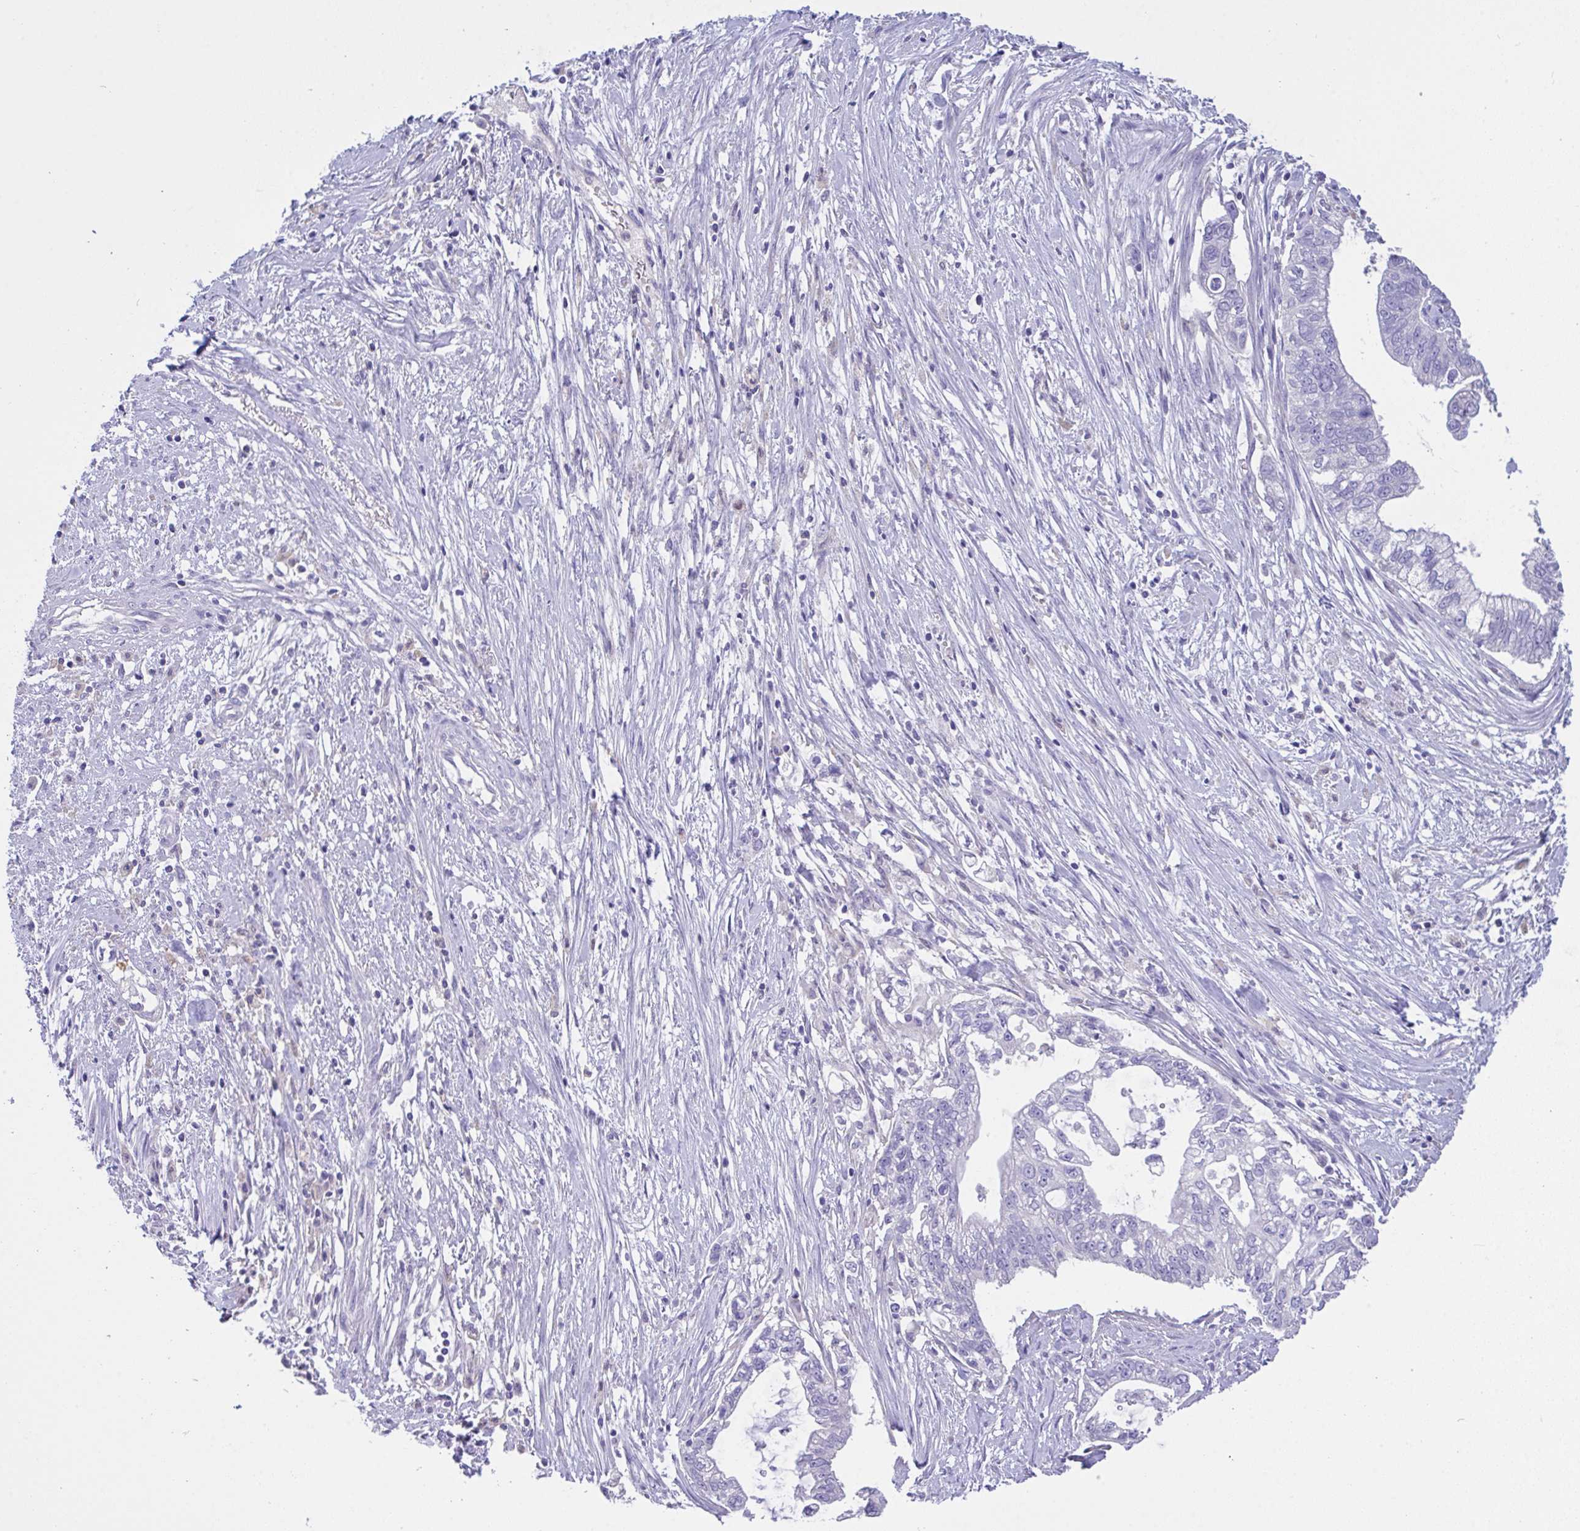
{"staining": {"intensity": "negative", "quantity": "none", "location": "none"}, "tissue": "pancreatic cancer", "cell_type": "Tumor cells", "image_type": "cancer", "snomed": [{"axis": "morphology", "description": "Adenocarcinoma, NOS"}, {"axis": "topography", "description": "Pancreas"}], "caption": "Immunohistochemistry (IHC) of pancreatic cancer displays no expression in tumor cells.", "gene": "CA10", "patient": {"sex": "male", "age": 70}}